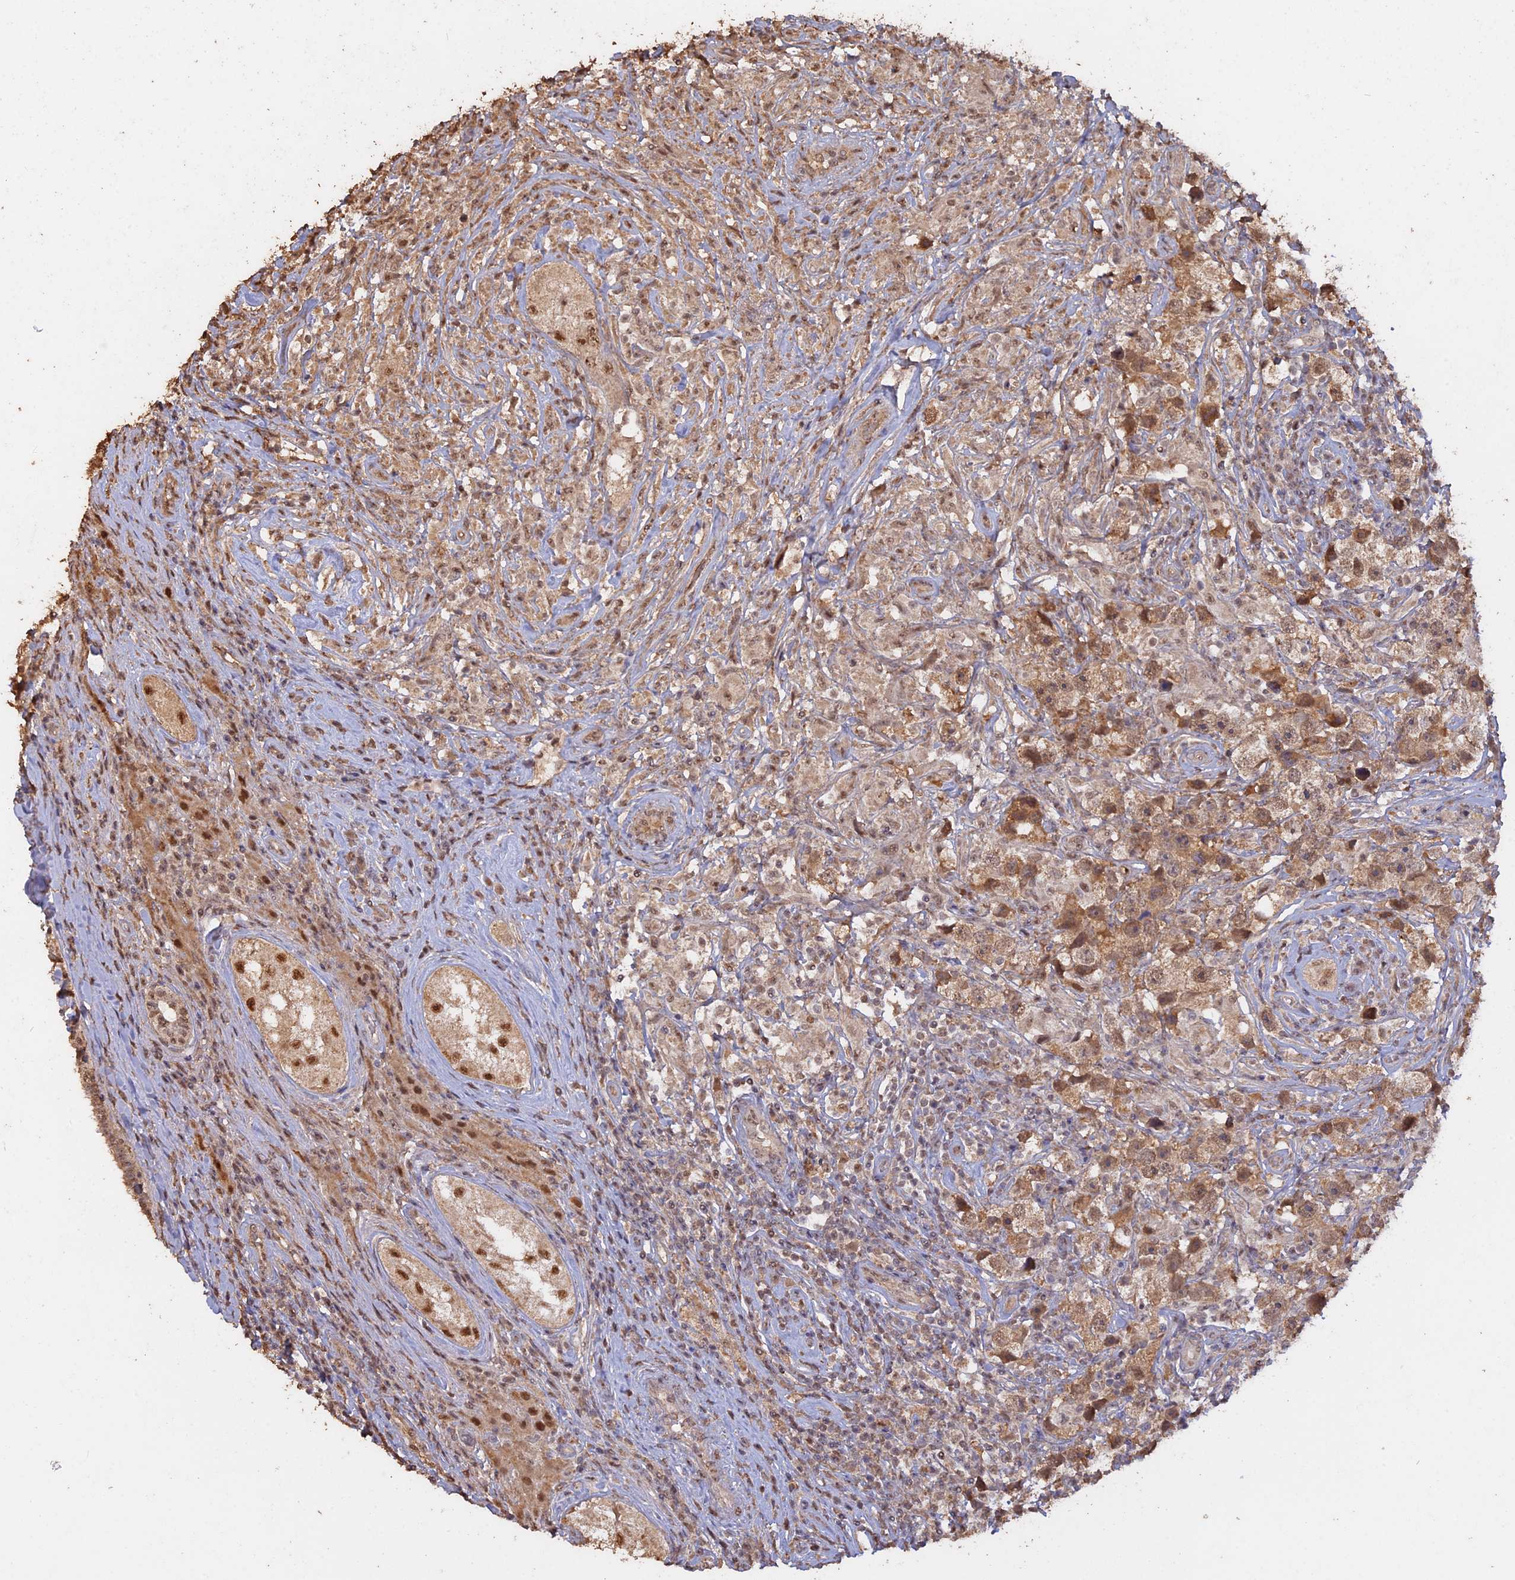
{"staining": {"intensity": "moderate", "quantity": ">75%", "location": "cytoplasmic/membranous"}, "tissue": "testis cancer", "cell_type": "Tumor cells", "image_type": "cancer", "snomed": [{"axis": "morphology", "description": "Seminoma, NOS"}, {"axis": "topography", "description": "Testis"}], "caption": "A medium amount of moderate cytoplasmic/membranous staining is seen in approximately >75% of tumor cells in testis seminoma tissue. (DAB (3,3'-diaminobenzidine) IHC, brown staining for protein, blue staining for nuclei).", "gene": "PSMC6", "patient": {"sex": "male", "age": 49}}